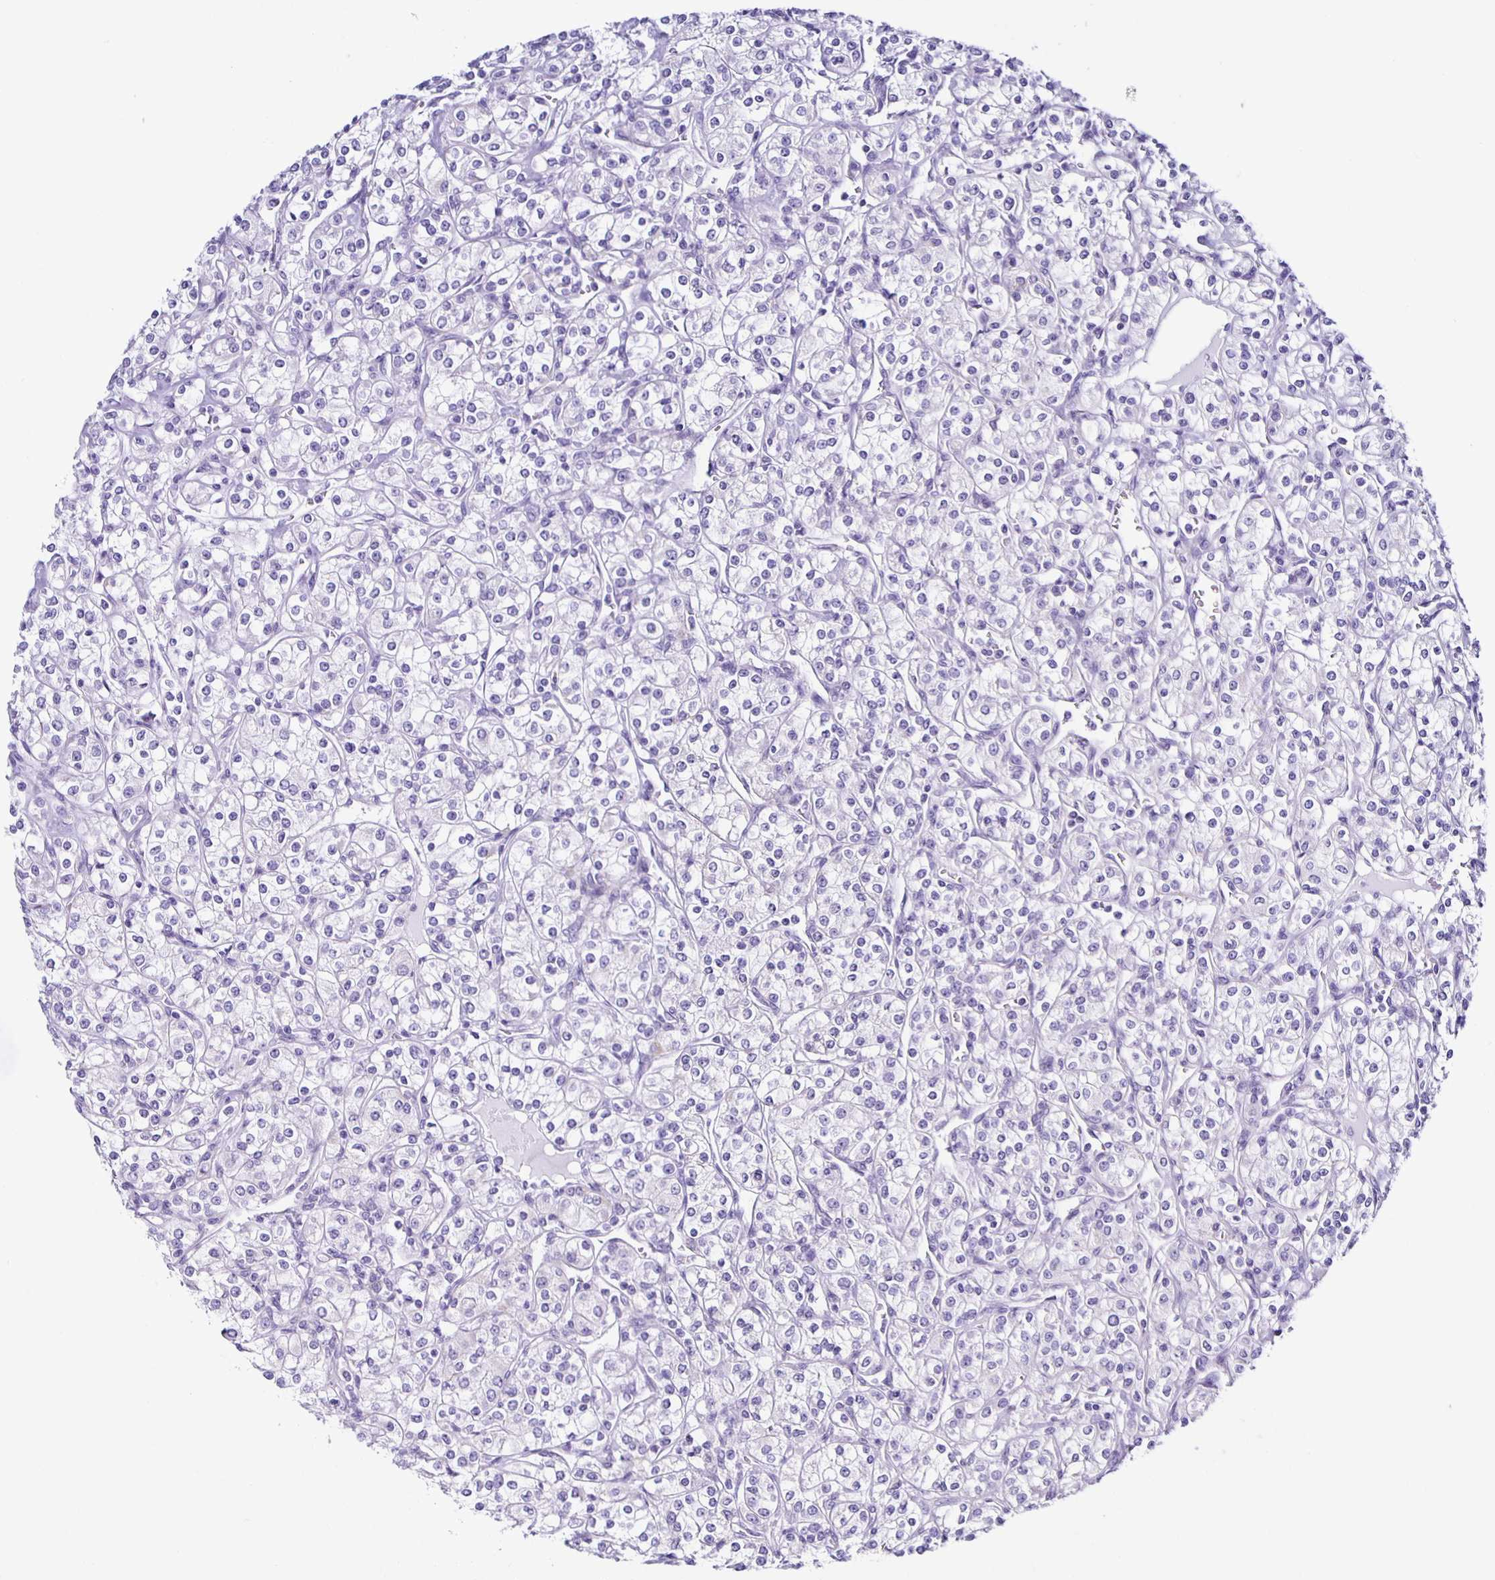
{"staining": {"intensity": "negative", "quantity": "none", "location": "none"}, "tissue": "renal cancer", "cell_type": "Tumor cells", "image_type": "cancer", "snomed": [{"axis": "morphology", "description": "Adenocarcinoma, NOS"}, {"axis": "topography", "description": "Kidney"}], "caption": "Immunohistochemistry histopathology image of human renal cancer stained for a protein (brown), which reveals no positivity in tumor cells.", "gene": "AQP6", "patient": {"sex": "male", "age": 77}}